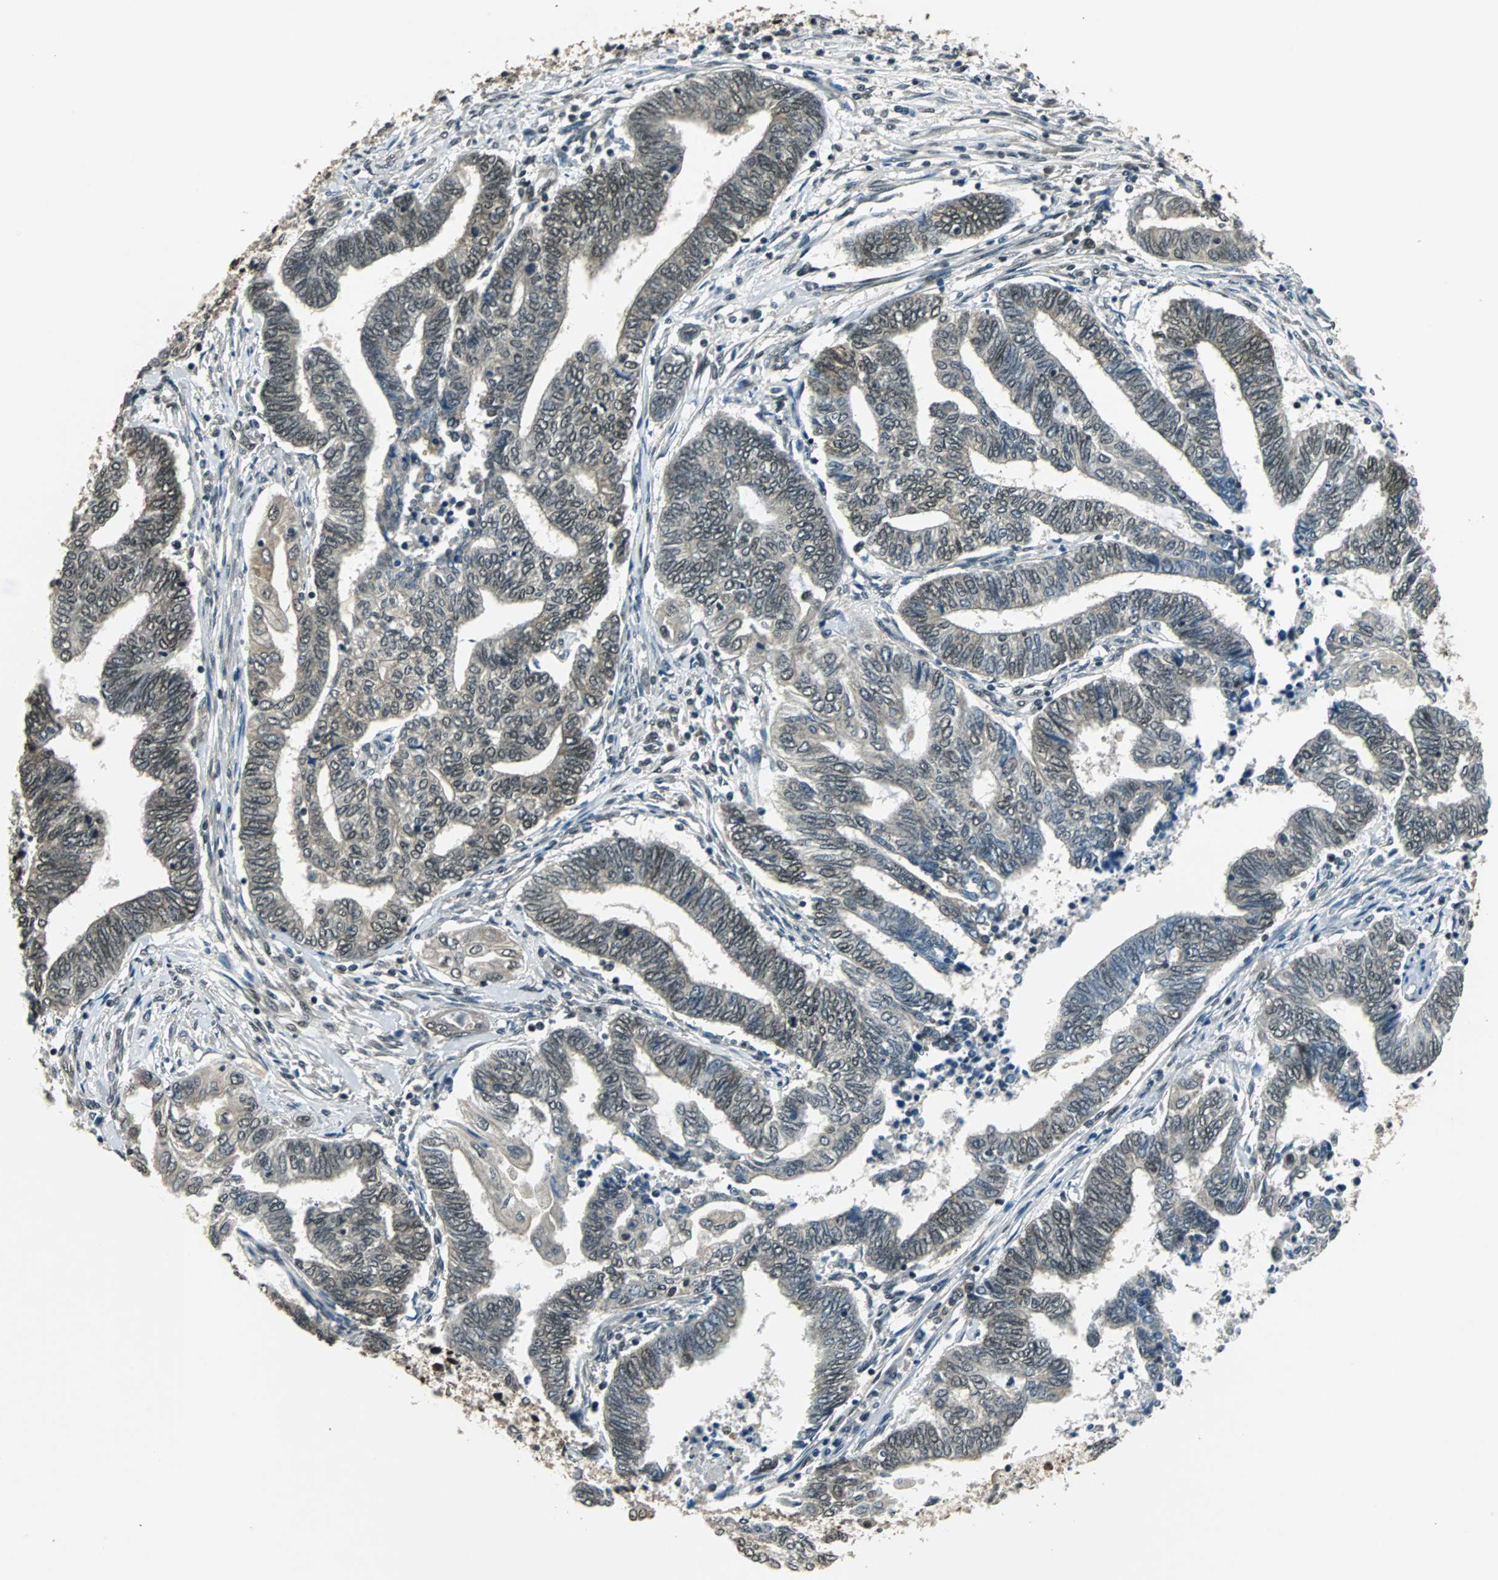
{"staining": {"intensity": "moderate", "quantity": "25%-75%", "location": "cytoplasmic/membranous,nuclear"}, "tissue": "endometrial cancer", "cell_type": "Tumor cells", "image_type": "cancer", "snomed": [{"axis": "morphology", "description": "Adenocarcinoma, NOS"}, {"axis": "topography", "description": "Uterus"}, {"axis": "topography", "description": "Endometrium"}], "caption": "Human endometrial cancer stained with a brown dye displays moderate cytoplasmic/membranous and nuclear positive staining in approximately 25%-75% of tumor cells.", "gene": "RBM14", "patient": {"sex": "female", "age": 70}}